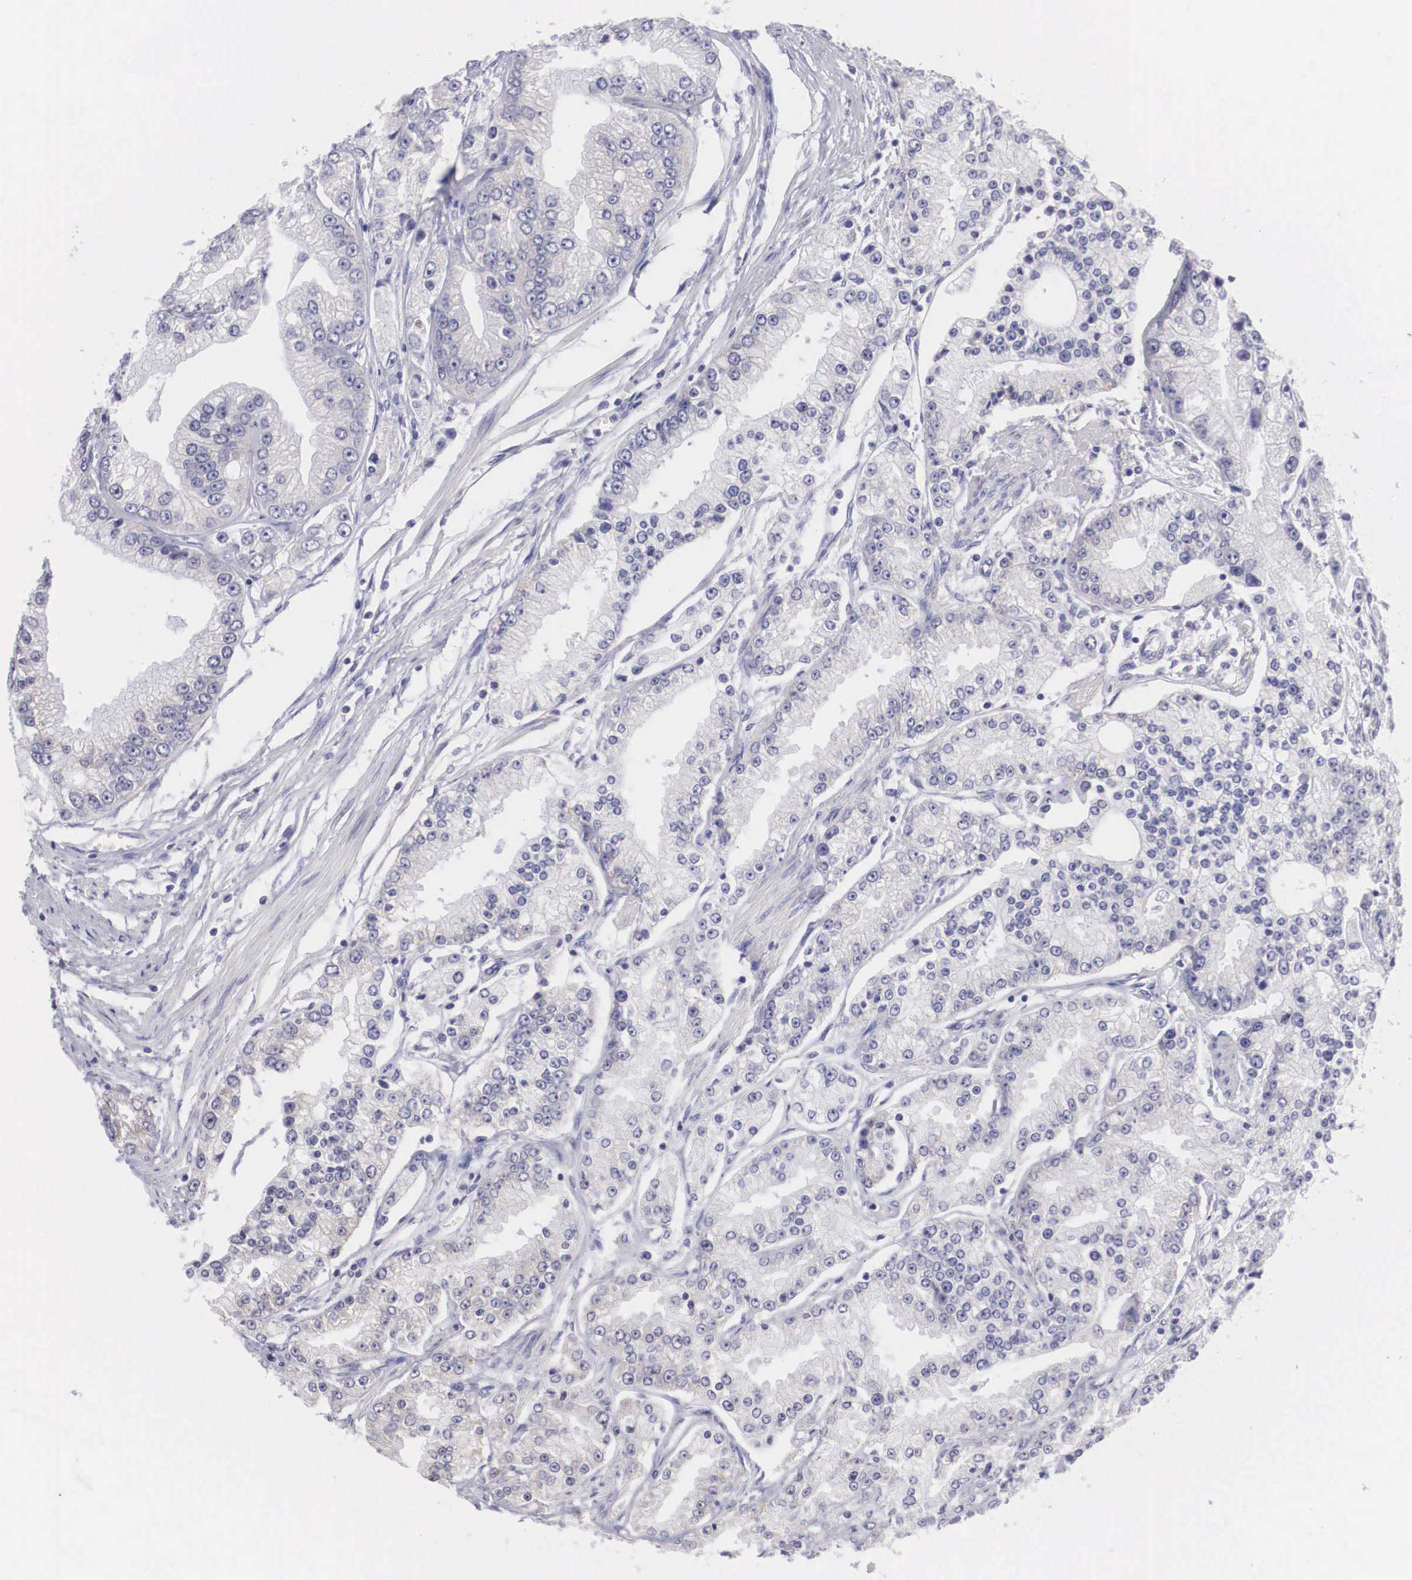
{"staining": {"intensity": "negative", "quantity": "none", "location": "none"}, "tissue": "prostate cancer", "cell_type": "Tumor cells", "image_type": "cancer", "snomed": [{"axis": "morphology", "description": "Adenocarcinoma, Medium grade"}, {"axis": "topography", "description": "Prostate"}], "caption": "Human adenocarcinoma (medium-grade) (prostate) stained for a protein using immunohistochemistry (IHC) reveals no staining in tumor cells.", "gene": "SOX11", "patient": {"sex": "male", "age": 72}}